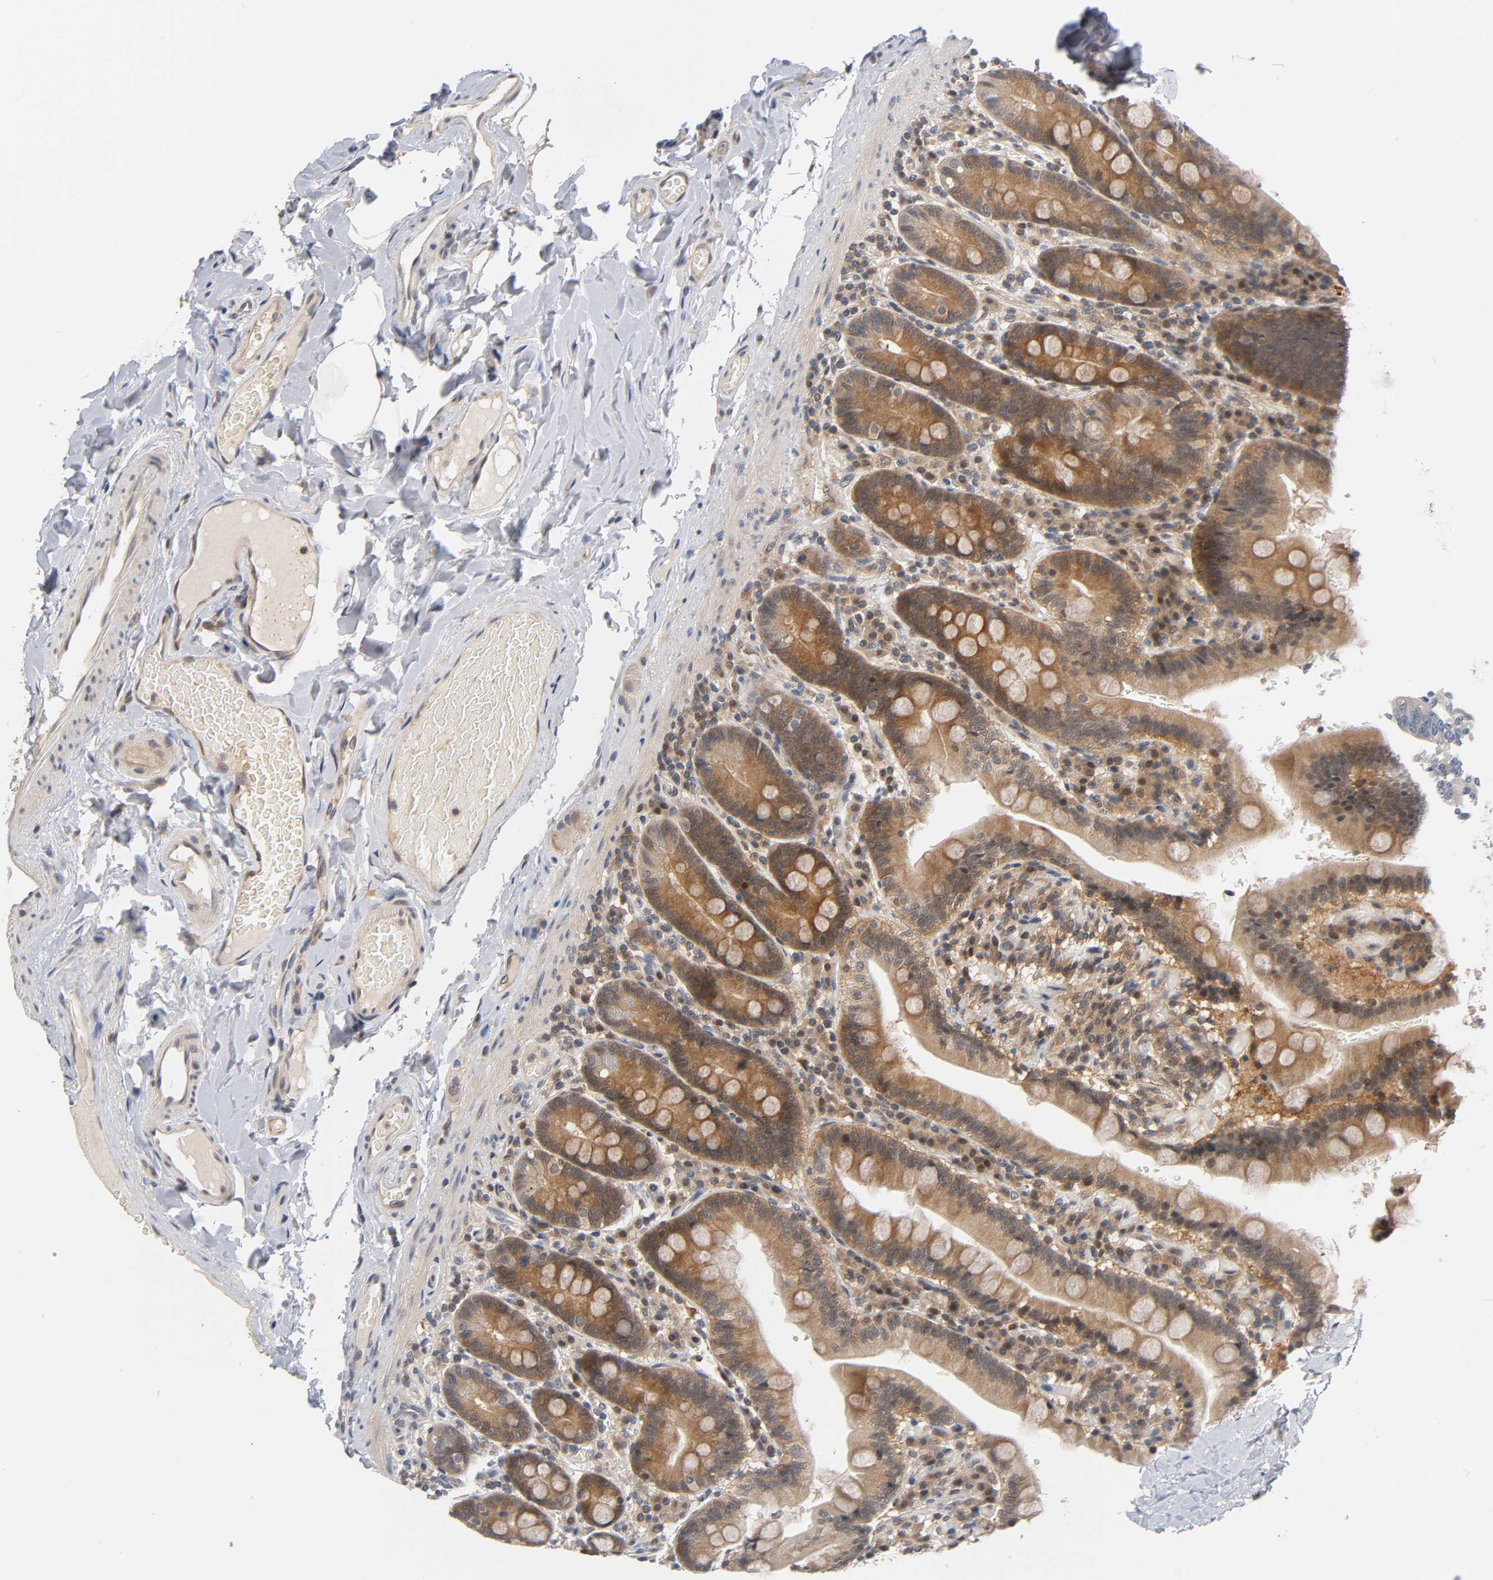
{"staining": {"intensity": "strong", "quantity": ">75%", "location": "cytoplasmic/membranous"}, "tissue": "duodenum", "cell_type": "Glandular cells", "image_type": "normal", "snomed": [{"axis": "morphology", "description": "Normal tissue, NOS"}, {"axis": "topography", "description": "Duodenum"}], "caption": "About >75% of glandular cells in normal duodenum show strong cytoplasmic/membranous protein staining as visualized by brown immunohistochemical staining.", "gene": "PRKAB1", "patient": {"sex": "male", "age": 66}}